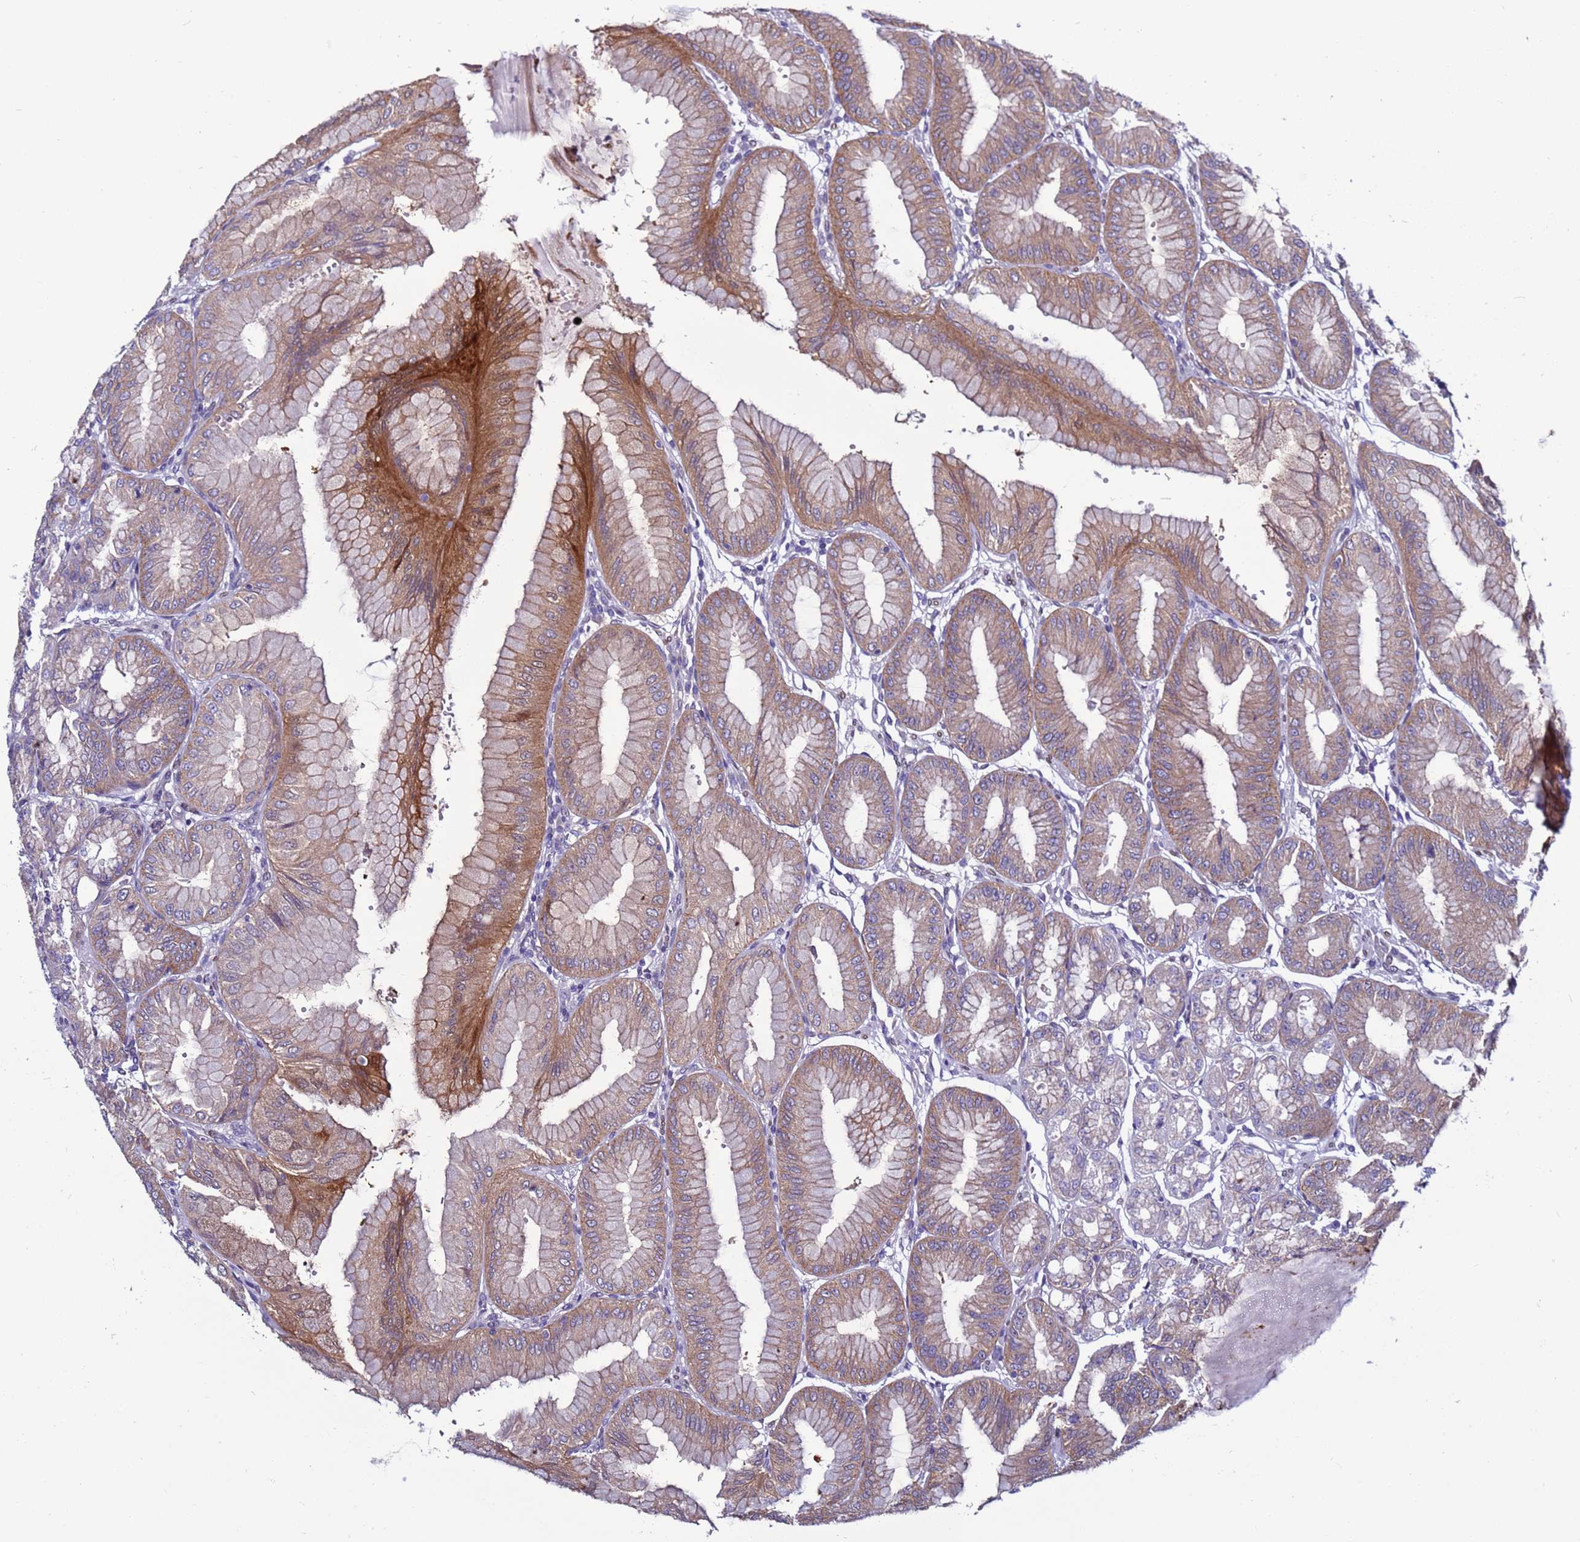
{"staining": {"intensity": "moderate", "quantity": ">75%", "location": "cytoplasmic/membranous"}, "tissue": "stomach", "cell_type": "Glandular cells", "image_type": "normal", "snomed": [{"axis": "morphology", "description": "Normal tissue, NOS"}, {"axis": "topography", "description": "Stomach, lower"}], "caption": "Unremarkable stomach was stained to show a protein in brown. There is medium levels of moderate cytoplasmic/membranous expression in approximately >75% of glandular cells.", "gene": "TRIM37", "patient": {"sex": "male", "age": 71}}